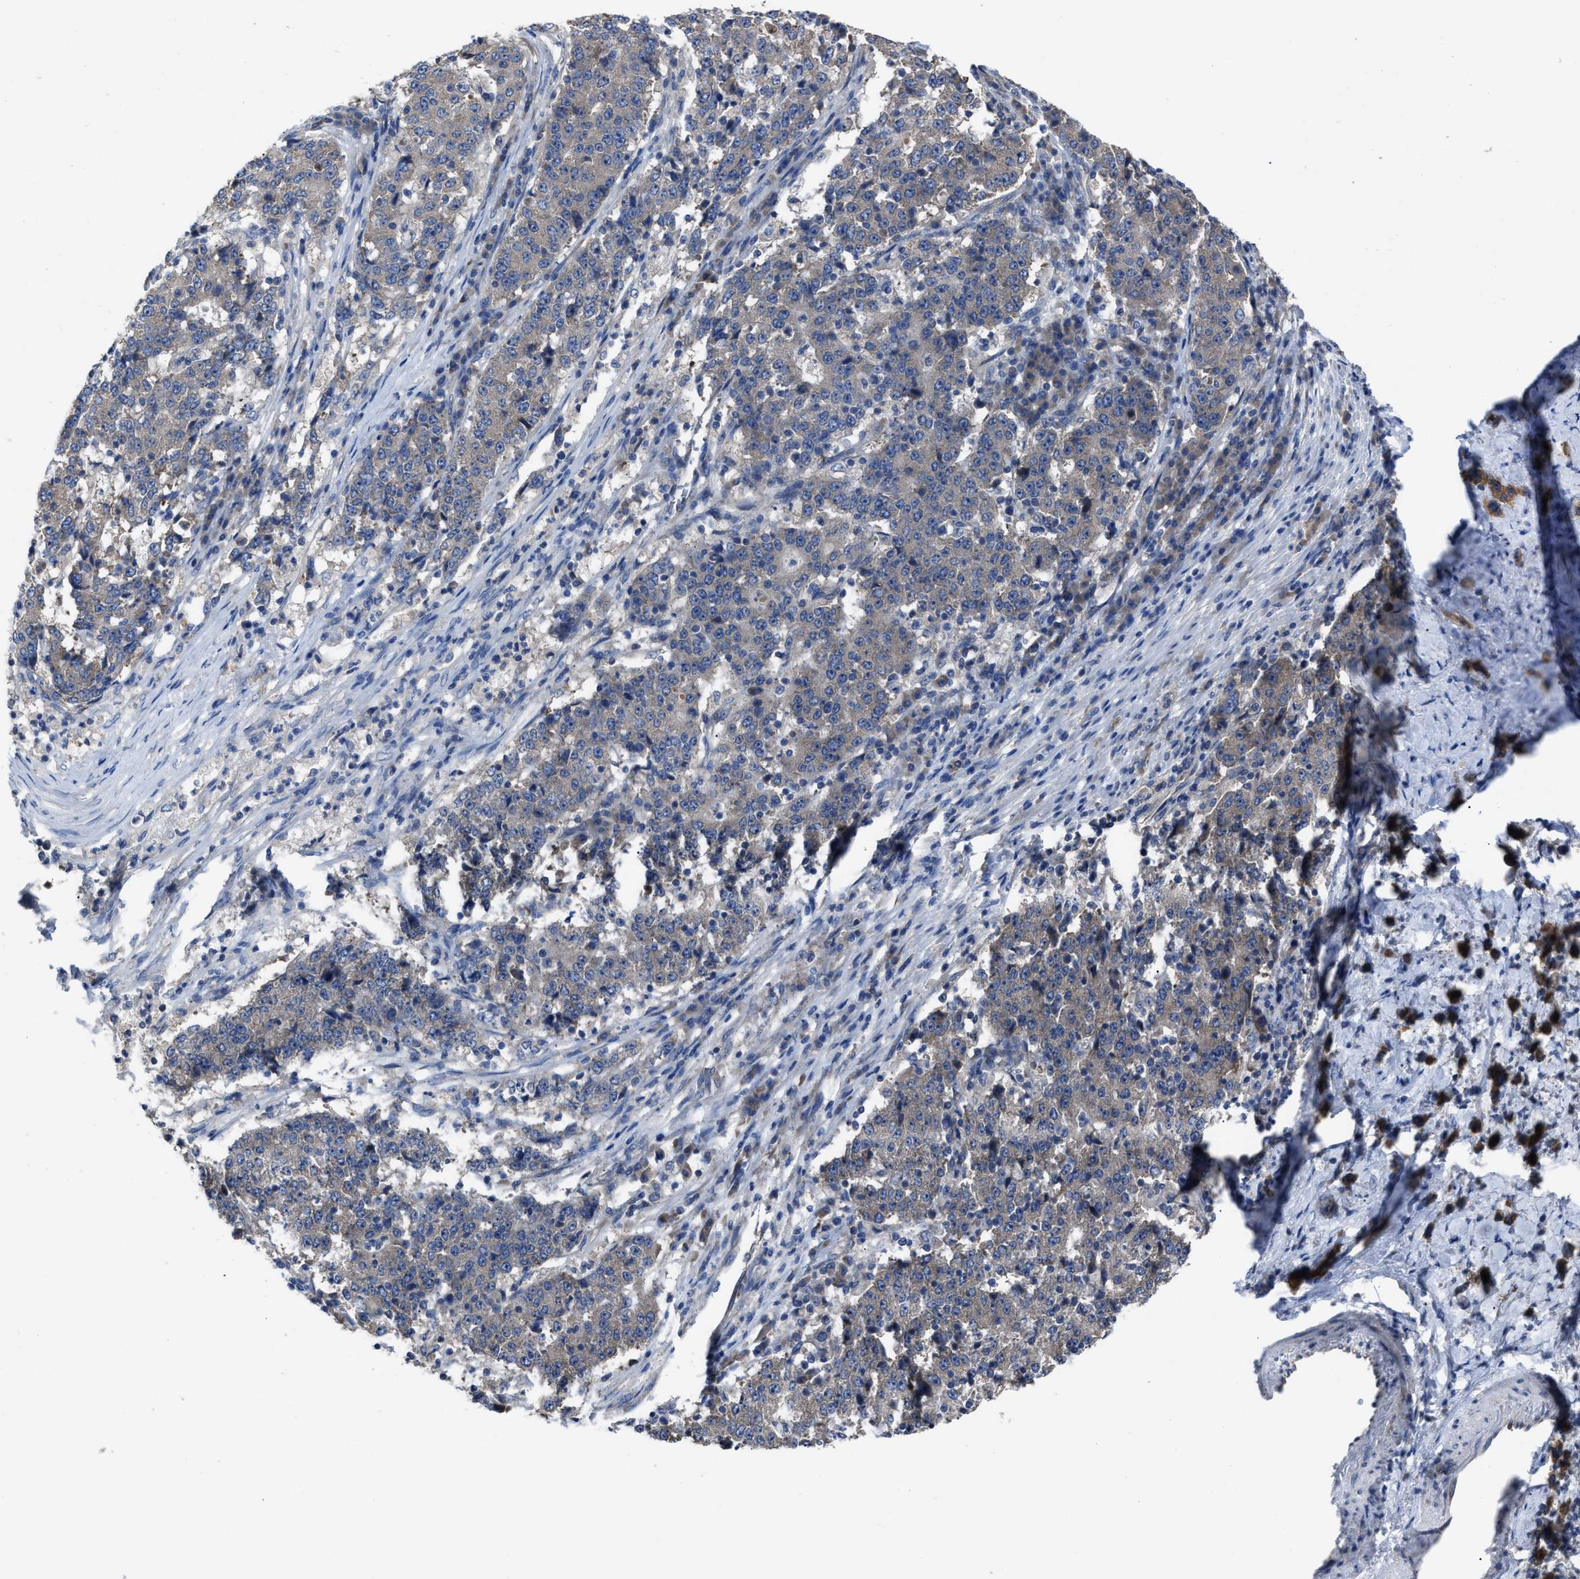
{"staining": {"intensity": "negative", "quantity": "none", "location": "none"}, "tissue": "stomach cancer", "cell_type": "Tumor cells", "image_type": "cancer", "snomed": [{"axis": "morphology", "description": "Adenocarcinoma, NOS"}, {"axis": "topography", "description": "Stomach"}], "caption": "Stomach cancer (adenocarcinoma) stained for a protein using immunohistochemistry exhibits no positivity tumor cells.", "gene": "UPF1", "patient": {"sex": "male", "age": 59}}